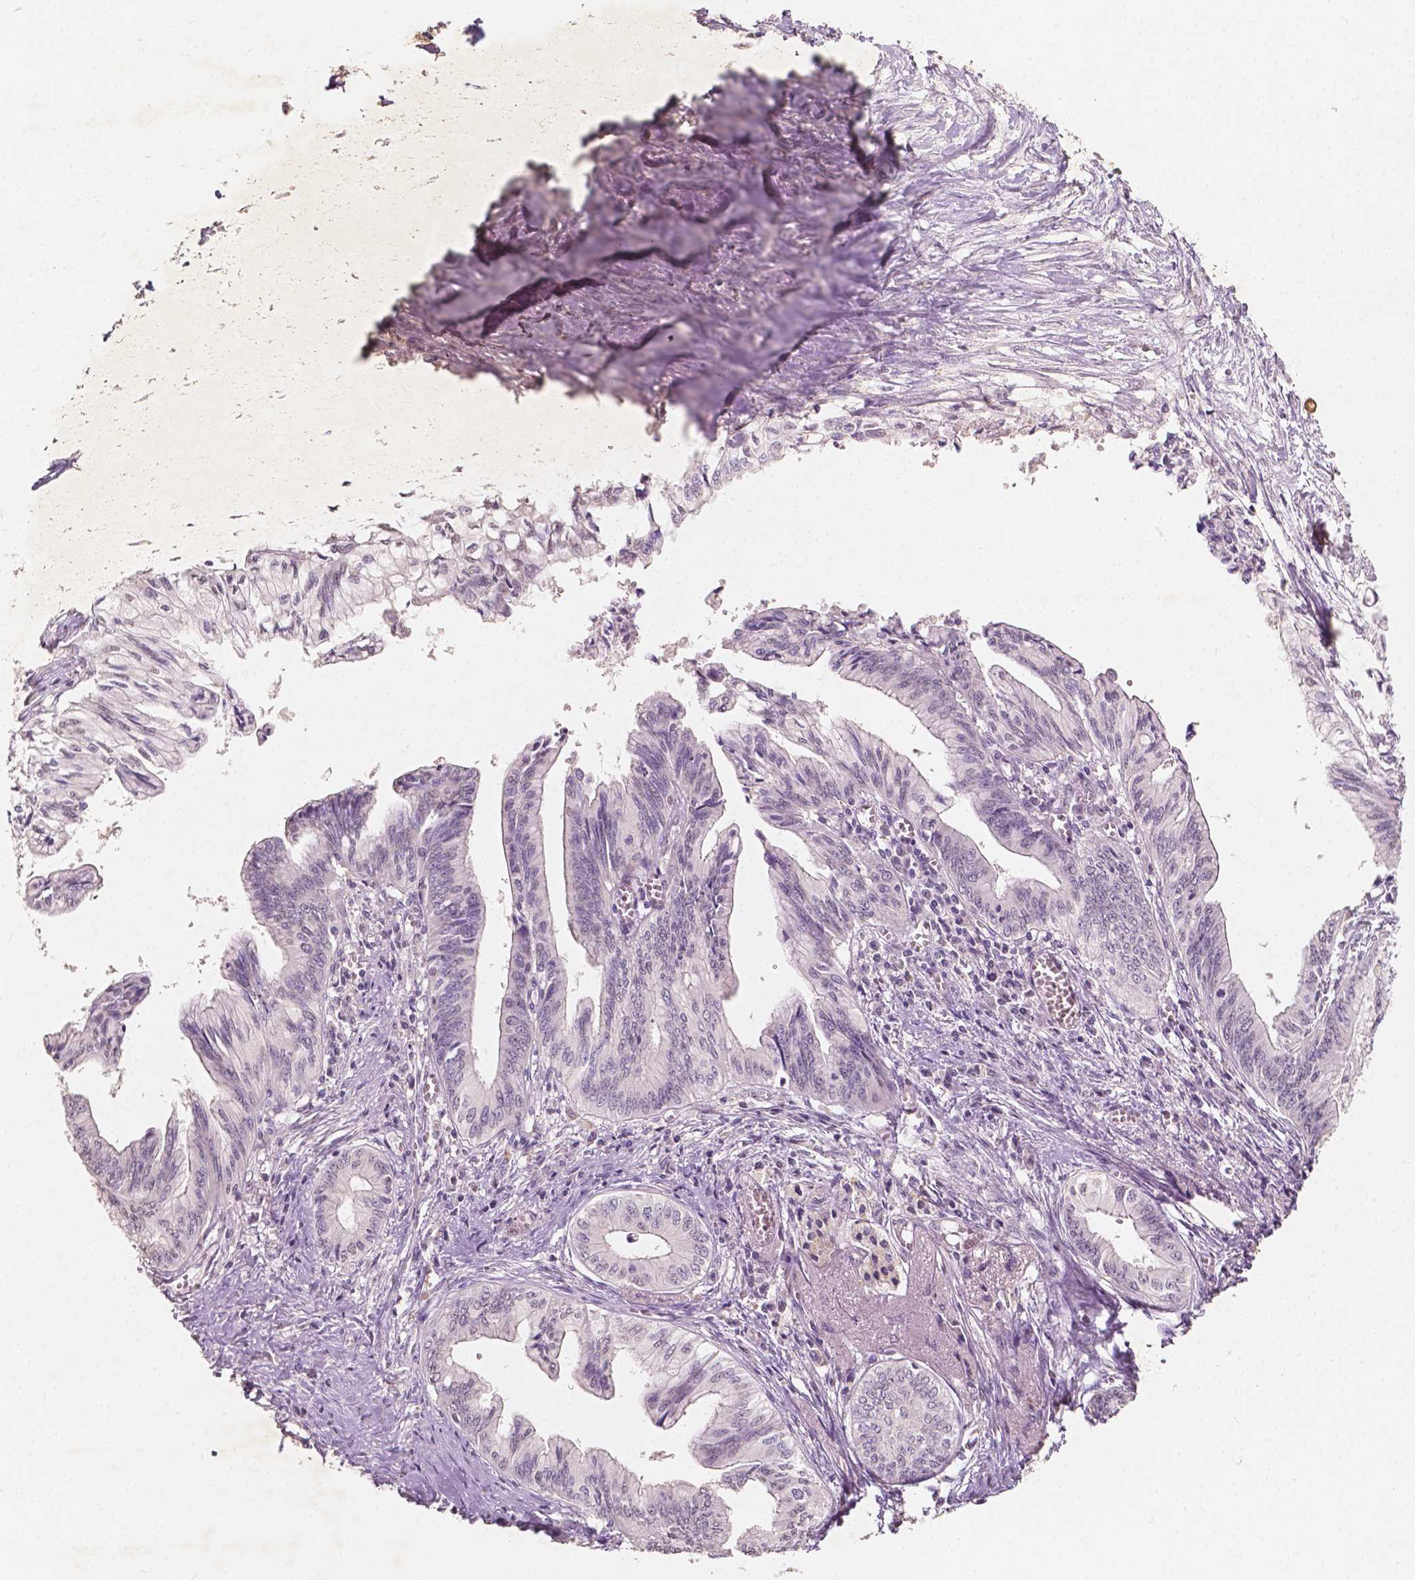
{"staining": {"intensity": "negative", "quantity": "none", "location": "none"}, "tissue": "pancreatic cancer", "cell_type": "Tumor cells", "image_type": "cancer", "snomed": [{"axis": "morphology", "description": "Adenocarcinoma, NOS"}, {"axis": "topography", "description": "Pancreas"}], "caption": "Immunohistochemical staining of pancreatic cancer reveals no significant staining in tumor cells. (DAB IHC visualized using brightfield microscopy, high magnification).", "gene": "SOX15", "patient": {"sex": "female", "age": 61}}